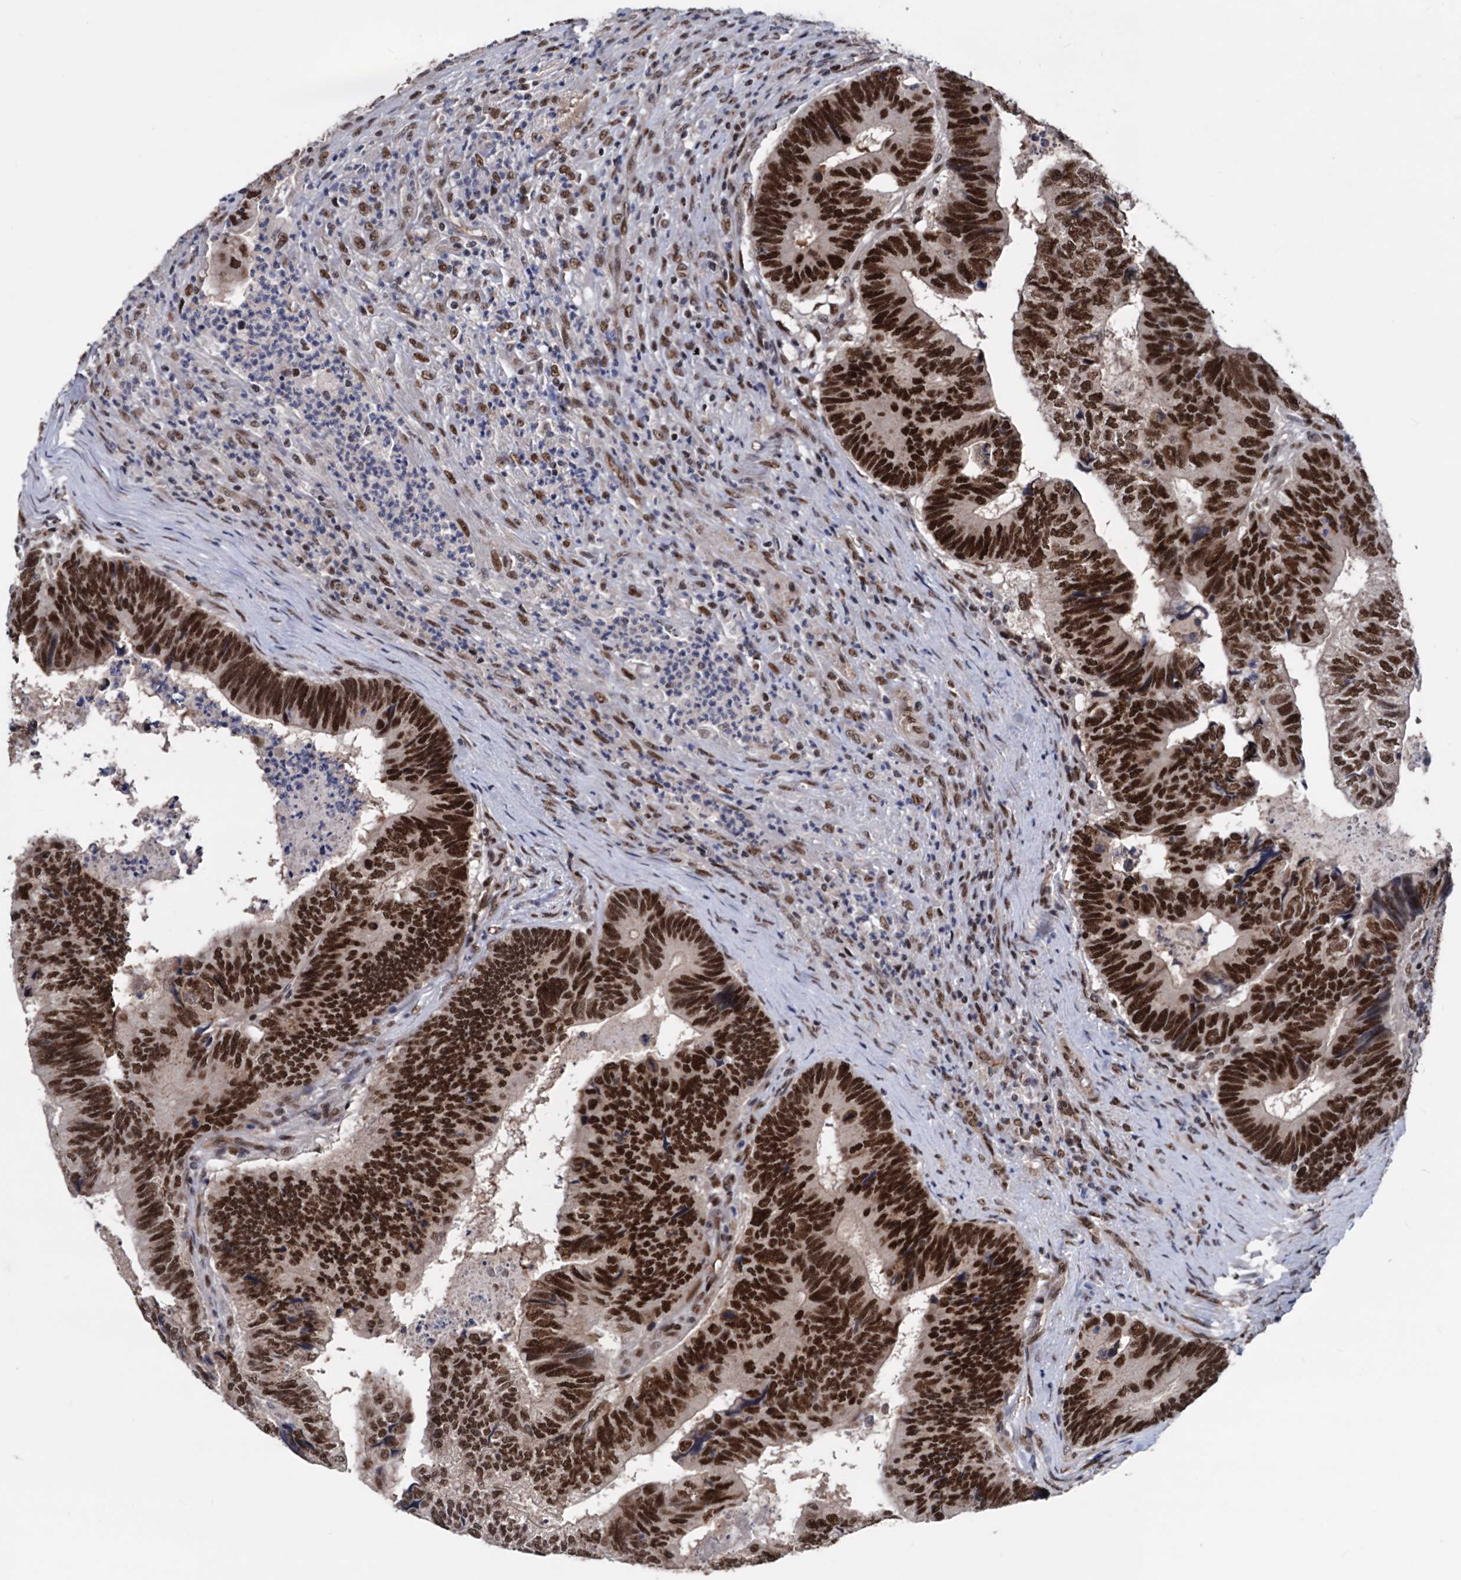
{"staining": {"intensity": "strong", "quantity": ">75%", "location": "nuclear"}, "tissue": "colorectal cancer", "cell_type": "Tumor cells", "image_type": "cancer", "snomed": [{"axis": "morphology", "description": "Adenocarcinoma, NOS"}, {"axis": "topography", "description": "Colon"}], "caption": "IHC histopathology image of colorectal cancer (adenocarcinoma) stained for a protein (brown), which displays high levels of strong nuclear staining in about >75% of tumor cells.", "gene": "GALNT11", "patient": {"sex": "female", "age": 67}}